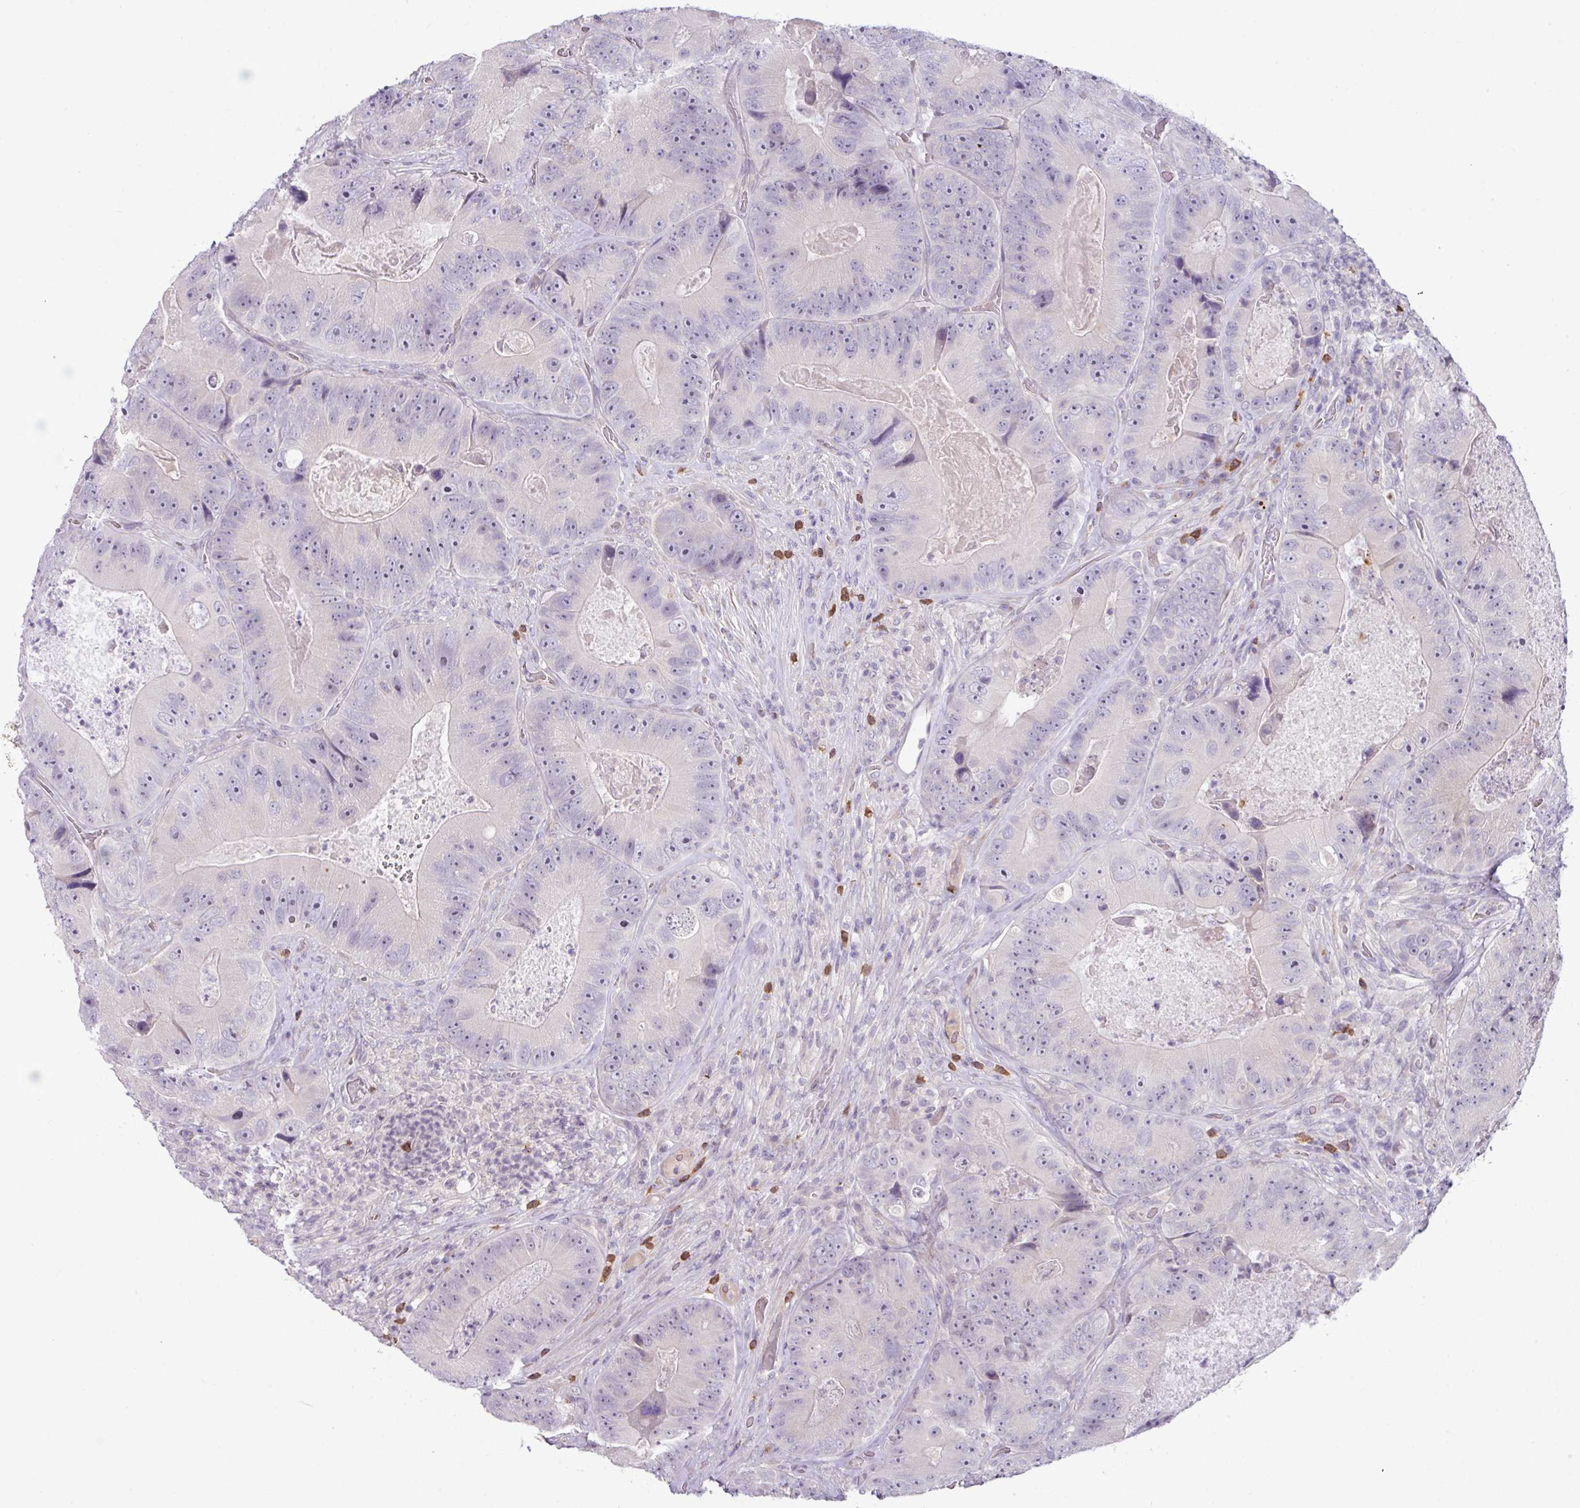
{"staining": {"intensity": "negative", "quantity": "none", "location": "none"}, "tissue": "colorectal cancer", "cell_type": "Tumor cells", "image_type": "cancer", "snomed": [{"axis": "morphology", "description": "Adenocarcinoma, NOS"}, {"axis": "topography", "description": "Colon"}], "caption": "Immunohistochemistry (IHC) of colorectal adenocarcinoma demonstrates no expression in tumor cells.", "gene": "ZNF524", "patient": {"sex": "female", "age": 86}}